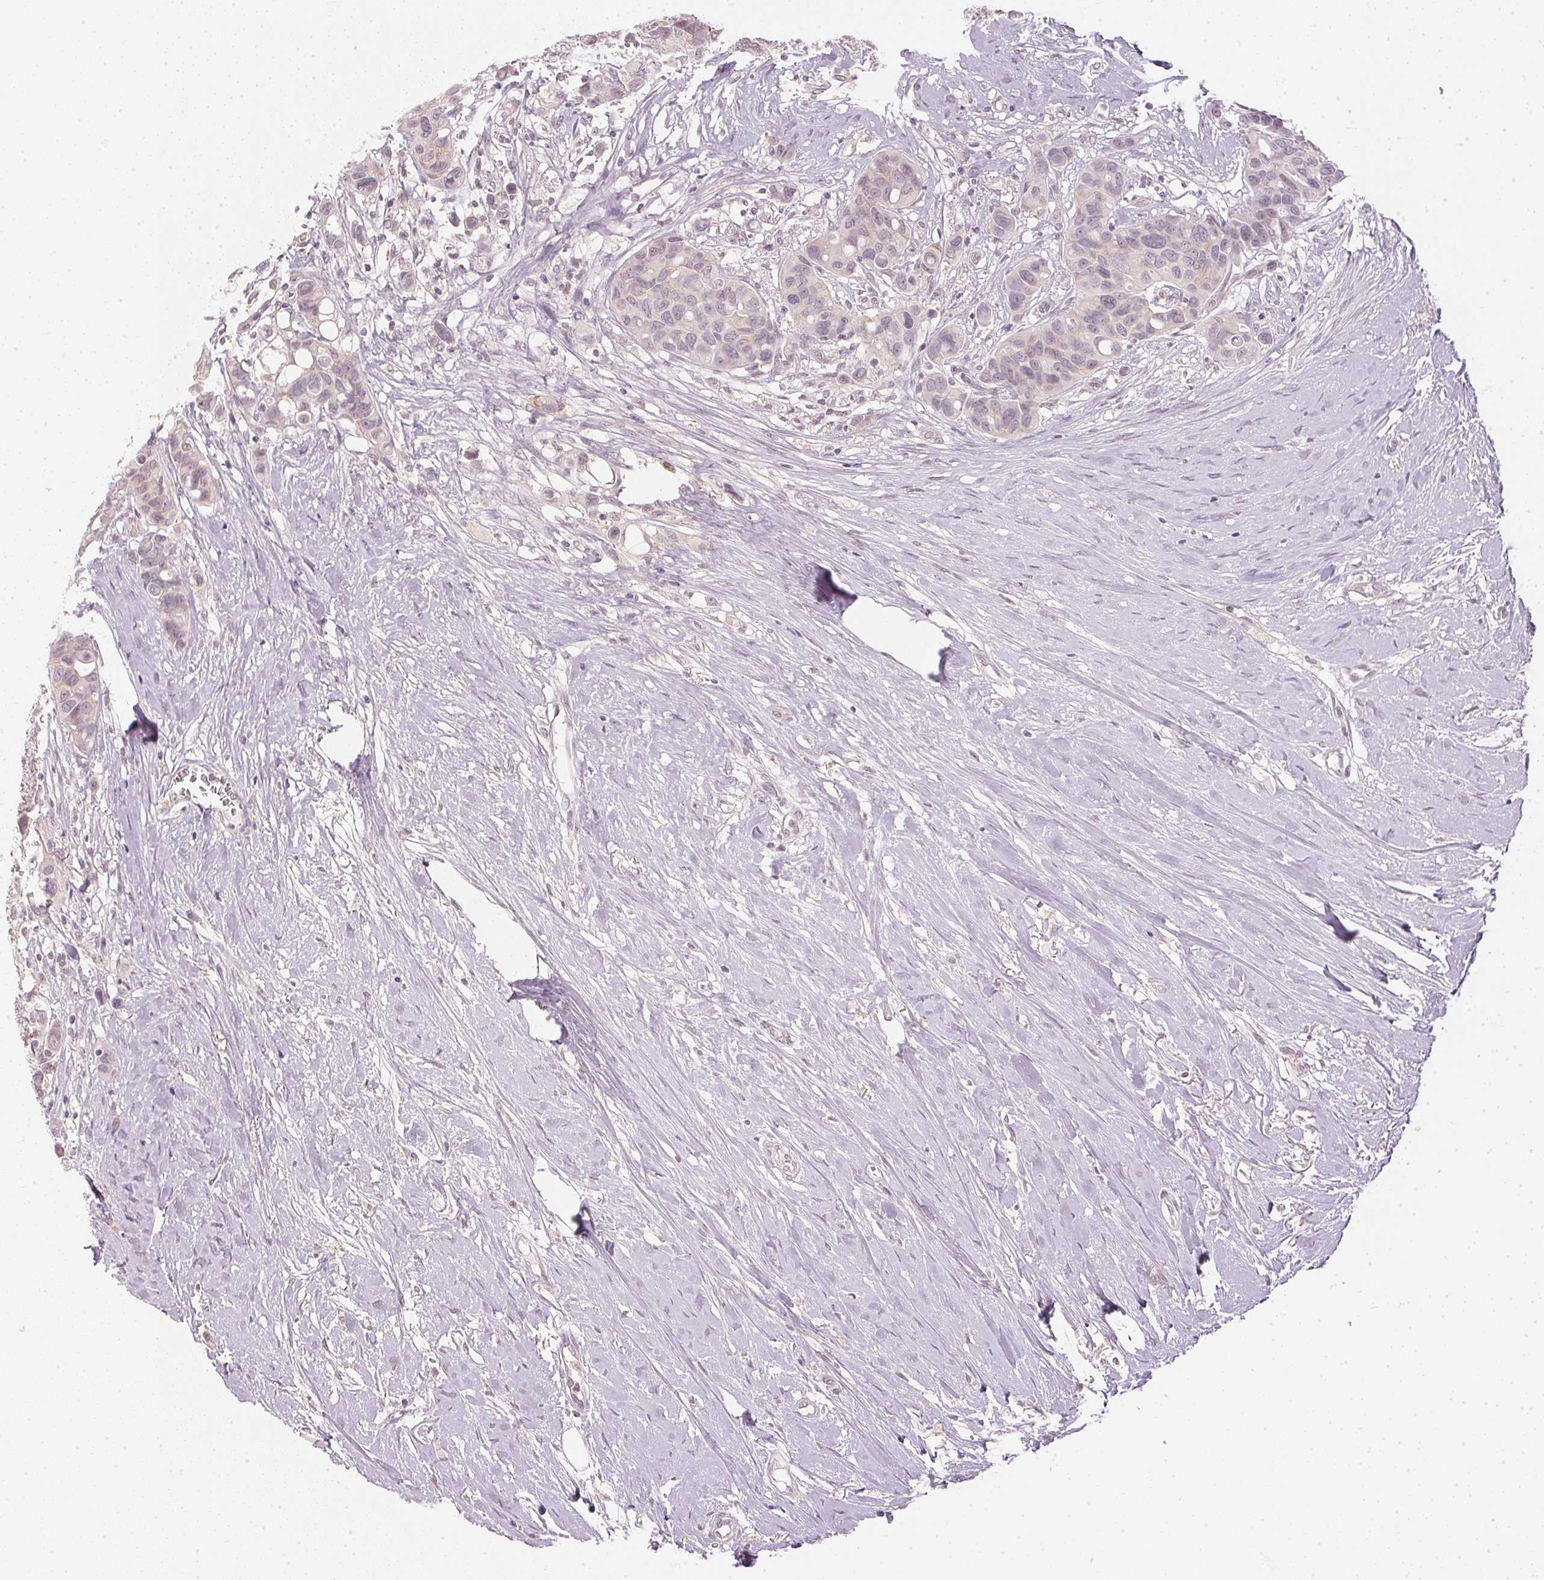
{"staining": {"intensity": "negative", "quantity": "none", "location": "none"}, "tissue": "breast cancer", "cell_type": "Tumor cells", "image_type": "cancer", "snomed": [{"axis": "morphology", "description": "Duct carcinoma"}, {"axis": "topography", "description": "Breast"}], "caption": "There is no significant expression in tumor cells of breast infiltrating ductal carcinoma.", "gene": "KPRP", "patient": {"sex": "female", "age": 54}}